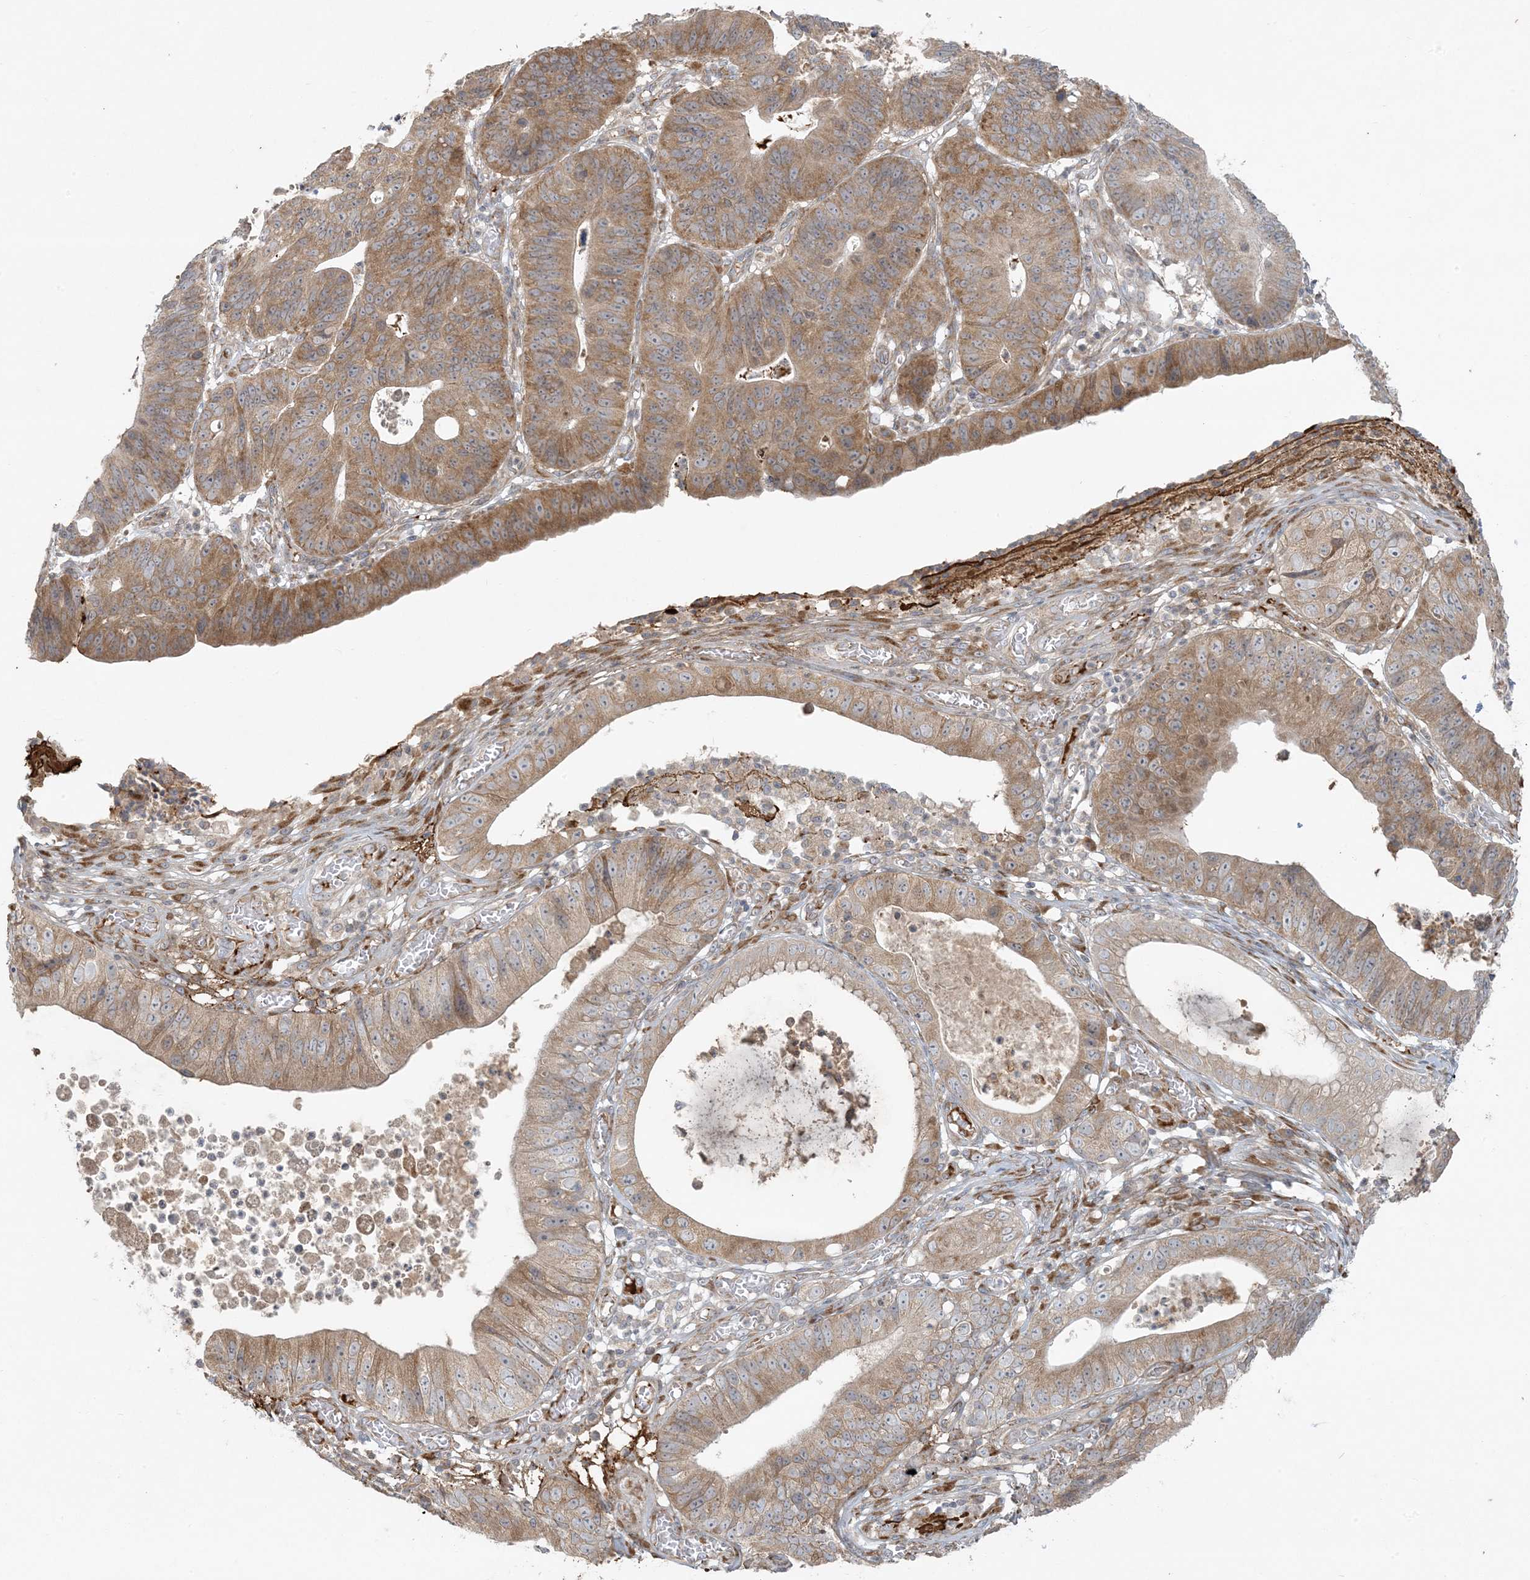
{"staining": {"intensity": "moderate", "quantity": ">75%", "location": "cytoplasmic/membranous"}, "tissue": "stomach cancer", "cell_type": "Tumor cells", "image_type": "cancer", "snomed": [{"axis": "morphology", "description": "Adenocarcinoma, NOS"}, {"axis": "topography", "description": "Stomach"}], "caption": "This photomicrograph reveals stomach cancer (adenocarcinoma) stained with immunohistochemistry (IHC) to label a protein in brown. The cytoplasmic/membranous of tumor cells show moderate positivity for the protein. Nuclei are counter-stained blue.", "gene": "ZNF263", "patient": {"sex": "male", "age": 59}}